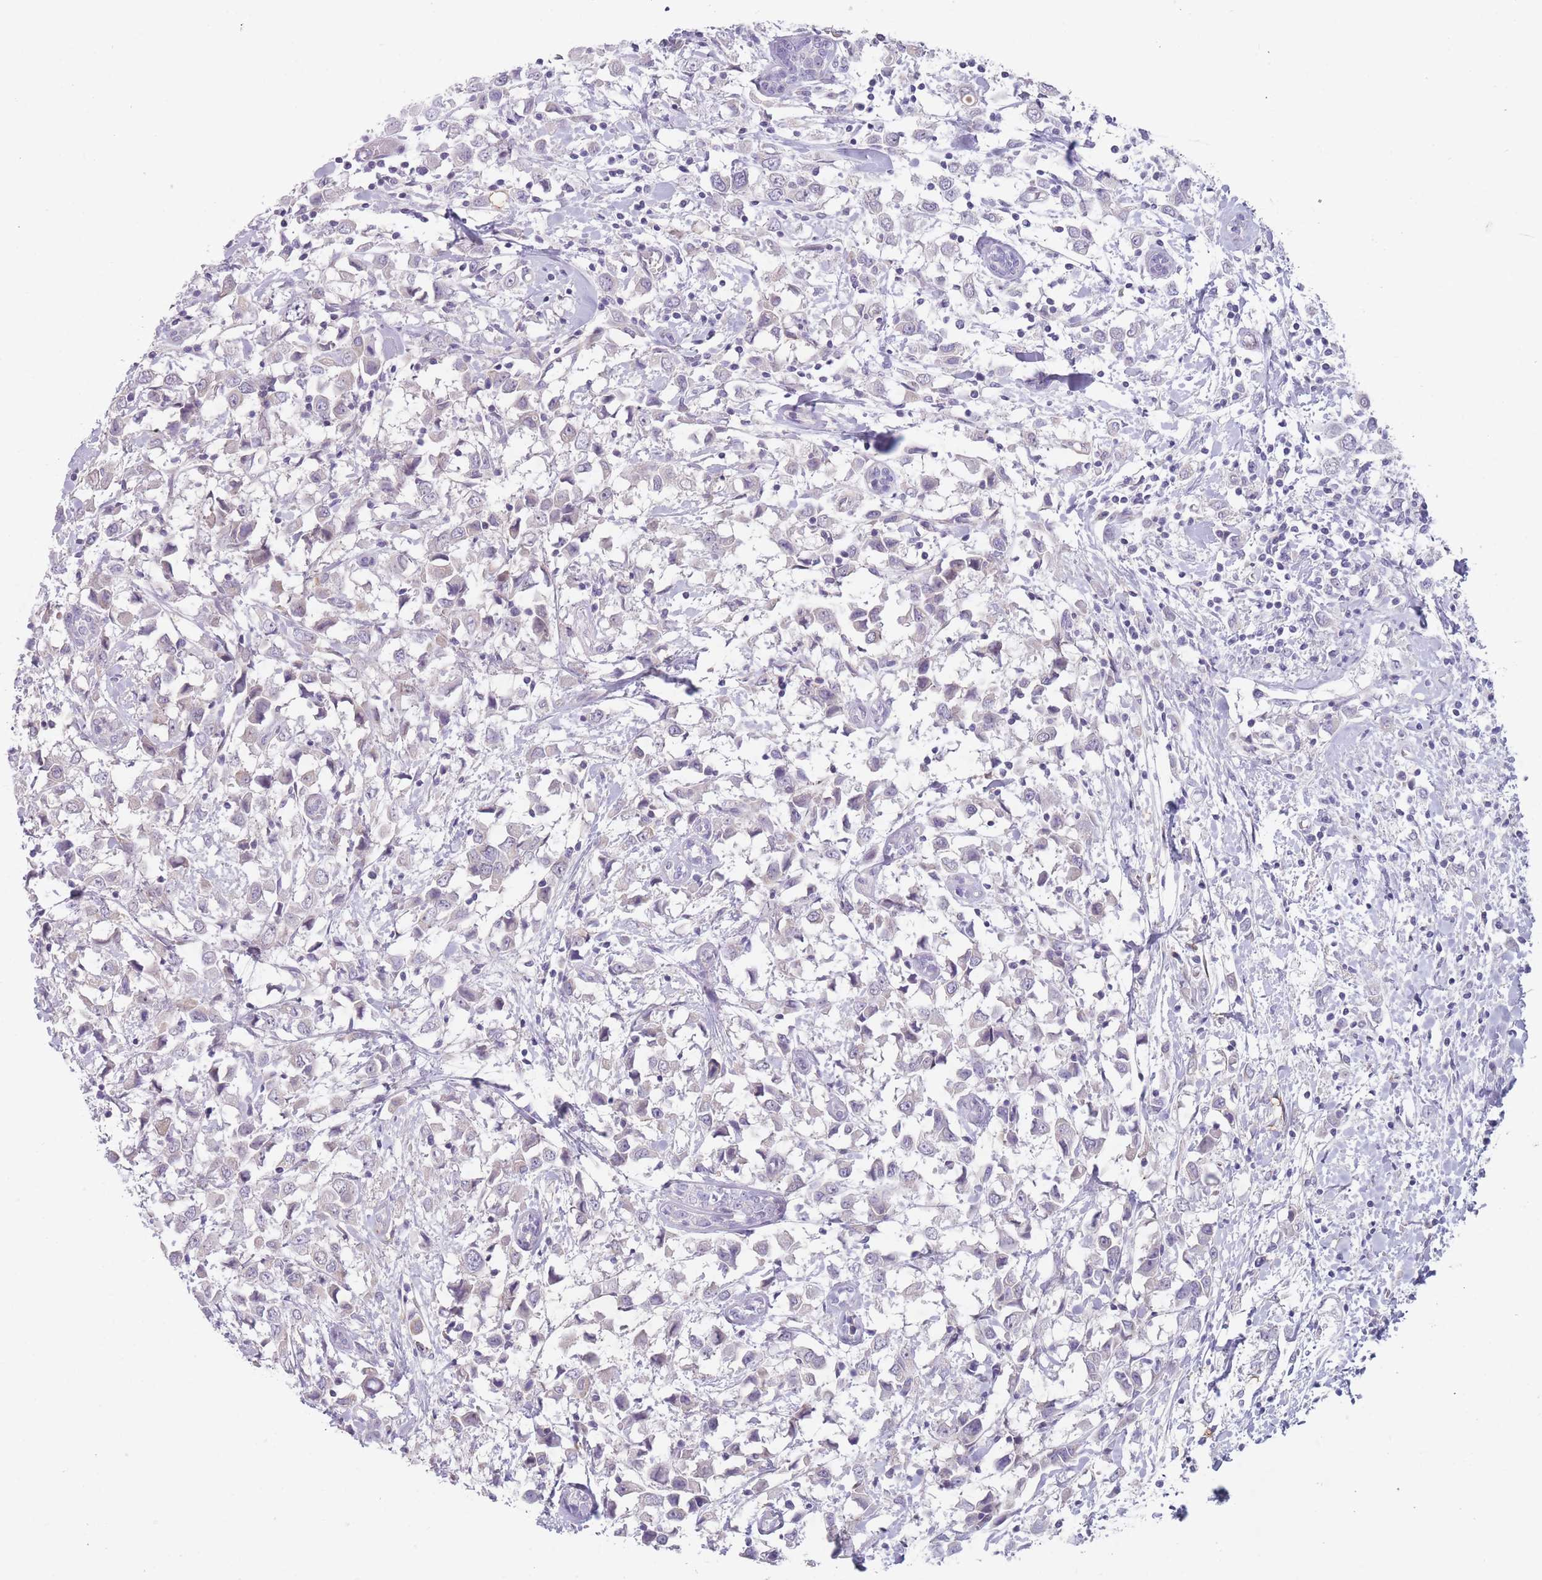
{"staining": {"intensity": "negative", "quantity": "none", "location": "none"}, "tissue": "breast cancer", "cell_type": "Tumor cells", "image_type": "cancer", "snomed": [{"axis": "morphology", "description": "Duct carcinoma"}, {"axis": "topography", "description": "Breast"}], "caption": "Tumor cells are negative for brown protein staining in breast cancer (invasive ductal carcinoma). (DAB immunohistochemistry with hematoxylin counter stain).", "gene": "PAIP2B", "patient": {"sex": "female", "age": 61}}